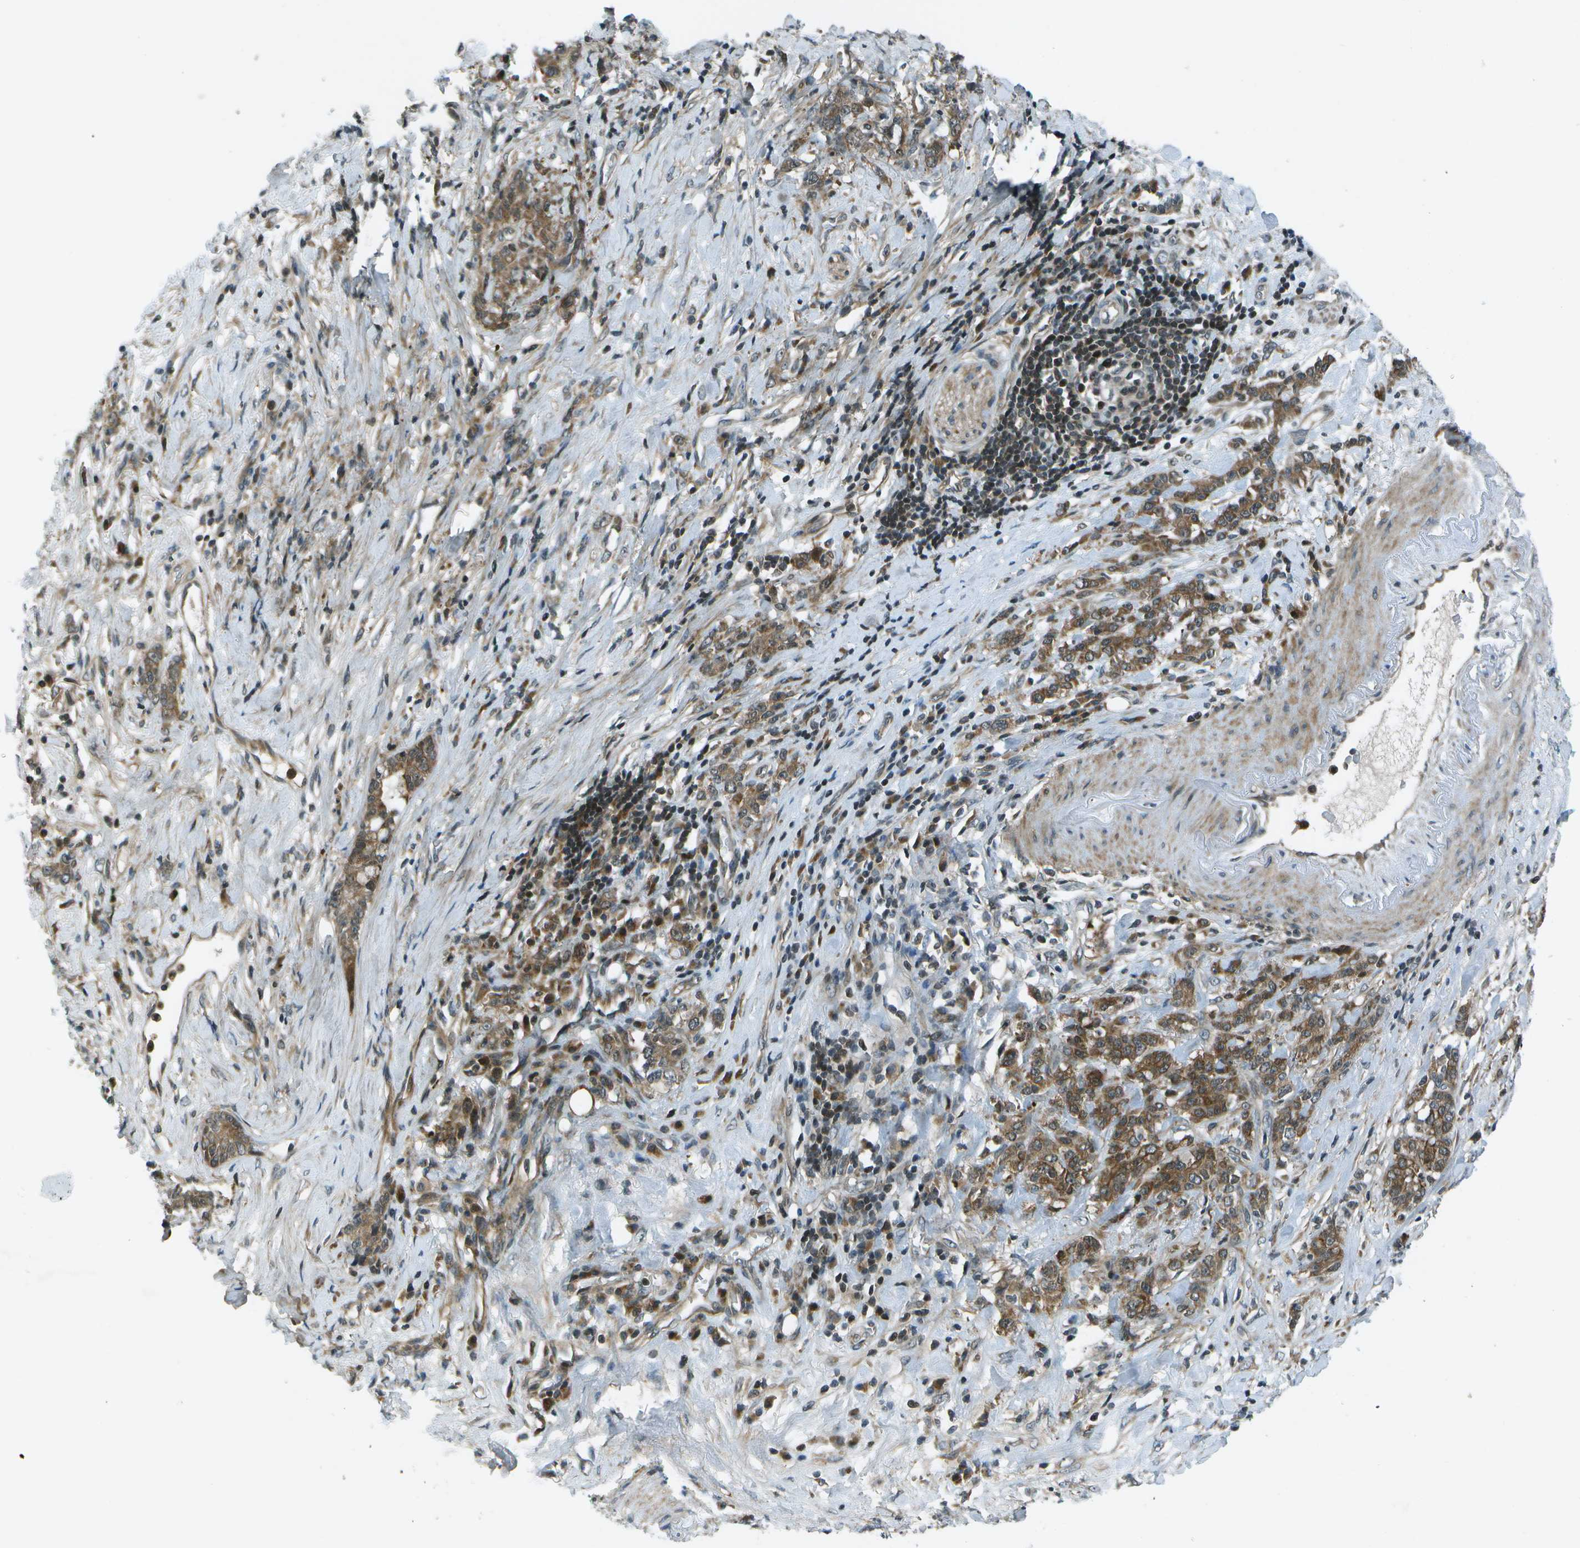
{"staining": {"intensity": "moderate", "quantity": ">75%", "location": "cytoplasmic/membranous"}, "tissue": "stomach cancer", "cell_type": "Tumor cells", "image_type": "cancer", "snomed": [{"axis": "morphology", "description": "Adenocarcinoma, NOS"}, {"axis": "topography", "description": "Stomach, lower"}], "caption": "DAB immunohistochemical staining of stomach adenocarcinoma exhibits moderate cytoplasmic/membranous protein expression in approximately >75% of tumor cells. (brown staining indicates protein expression, while blue staining denotes nuclei).", "gene": "TMEM19", "patient": {"sex": "male", "age": 88}}